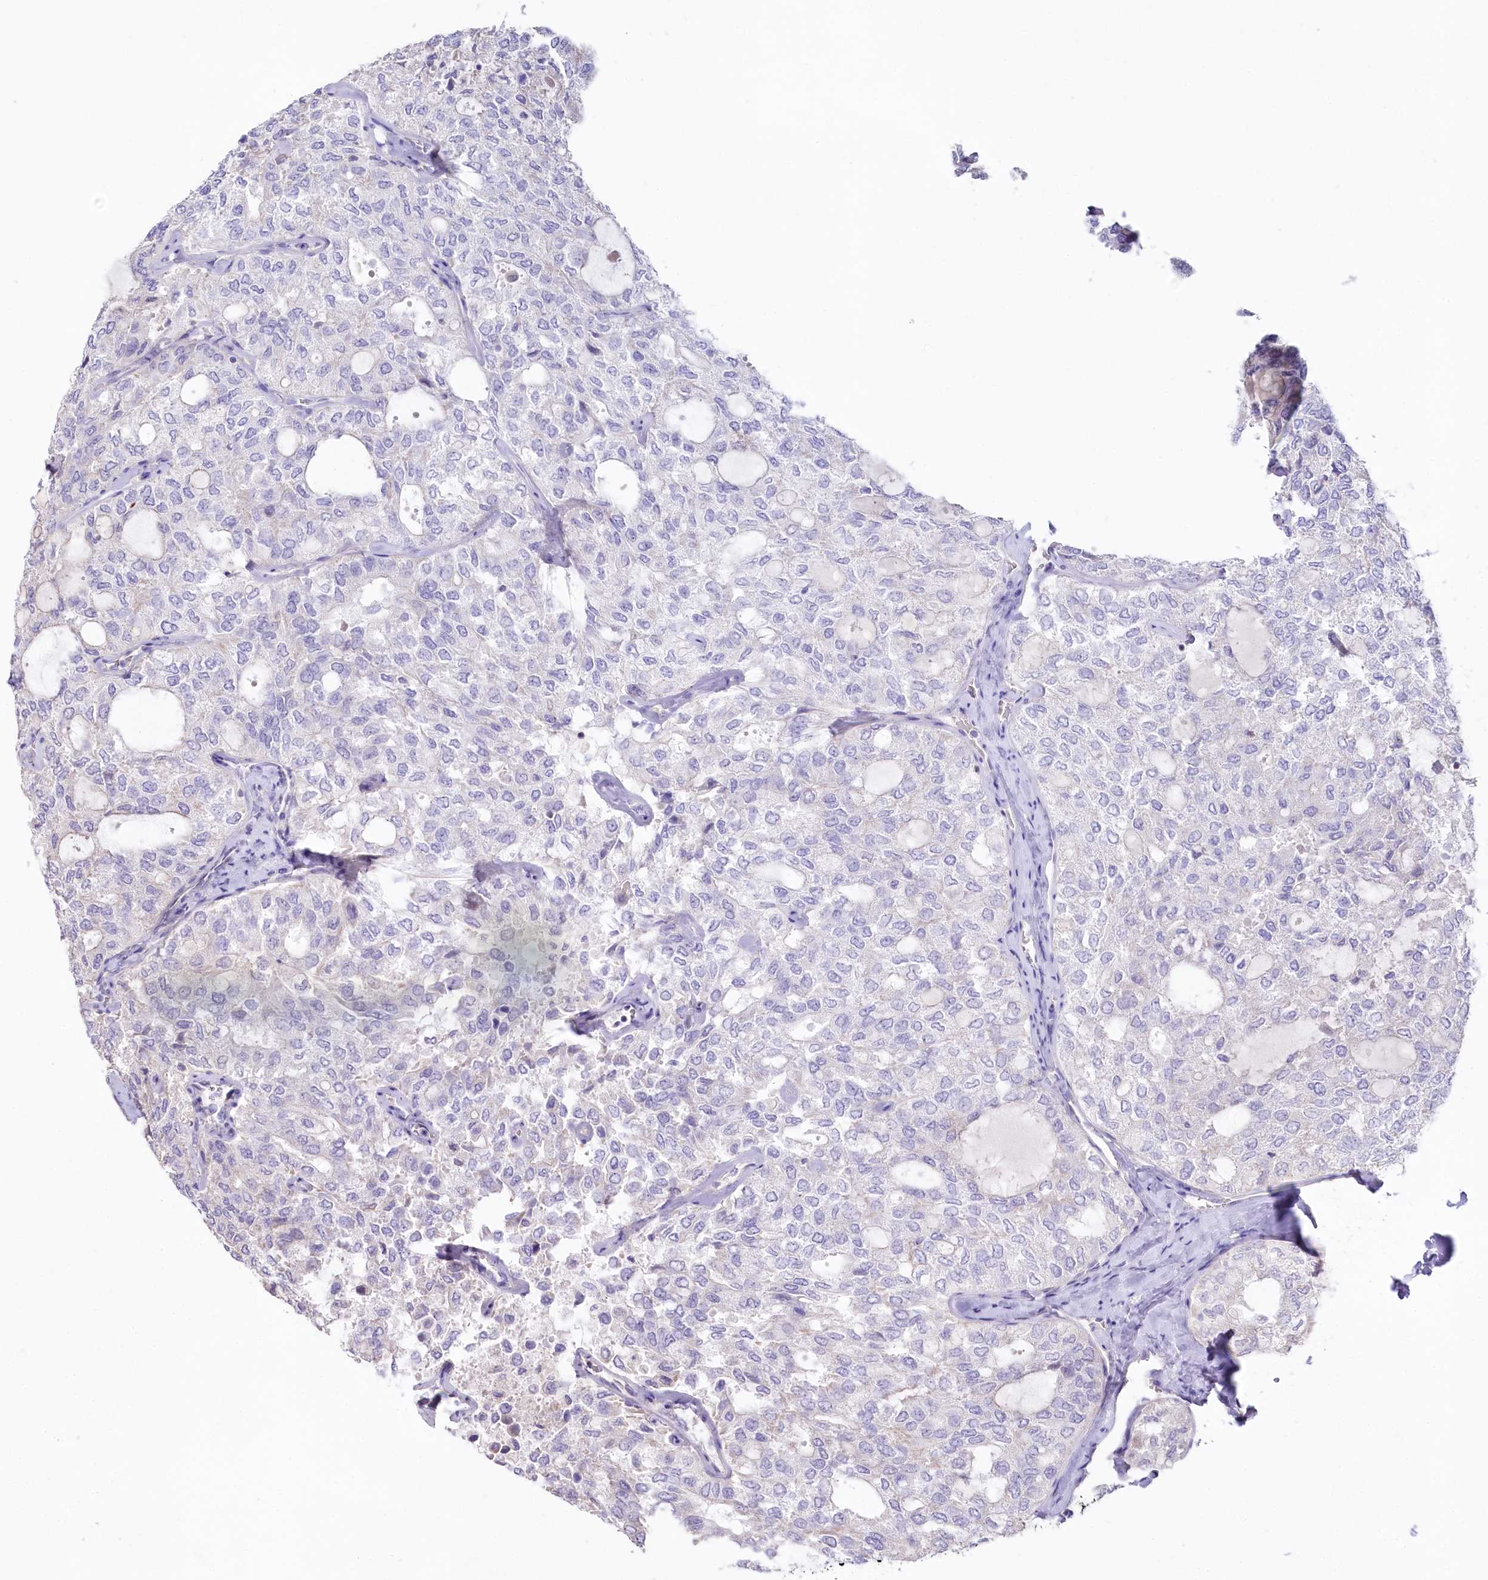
{"staining": {"intensity": "negative", "quantity": "none", "location": "none"}, "tissue": "thyroid cancer", "cell_type": "Tumor cells", "image_type": "cancer", "snomed": [{"axis": "morphology", "description": "Follicular adenoma carcinoma, NOS"}, {"axis": "topography", "description": "Thyroid gland"}], "caption": "DAB (3,3'-diaminobenzidine) immunohistochemical staining of human thyroid cancer (follicular adenoma carcinoma) demonstrates no significant positivity in tumor cells. The staining was performed using DAB to visualize the protein expression in brown, while the nuclei were stained in blue with hematoxylin (Magnification: 20x).", "gene": "SLC6A11", "patient": {"sex": "male", "age": 75}}